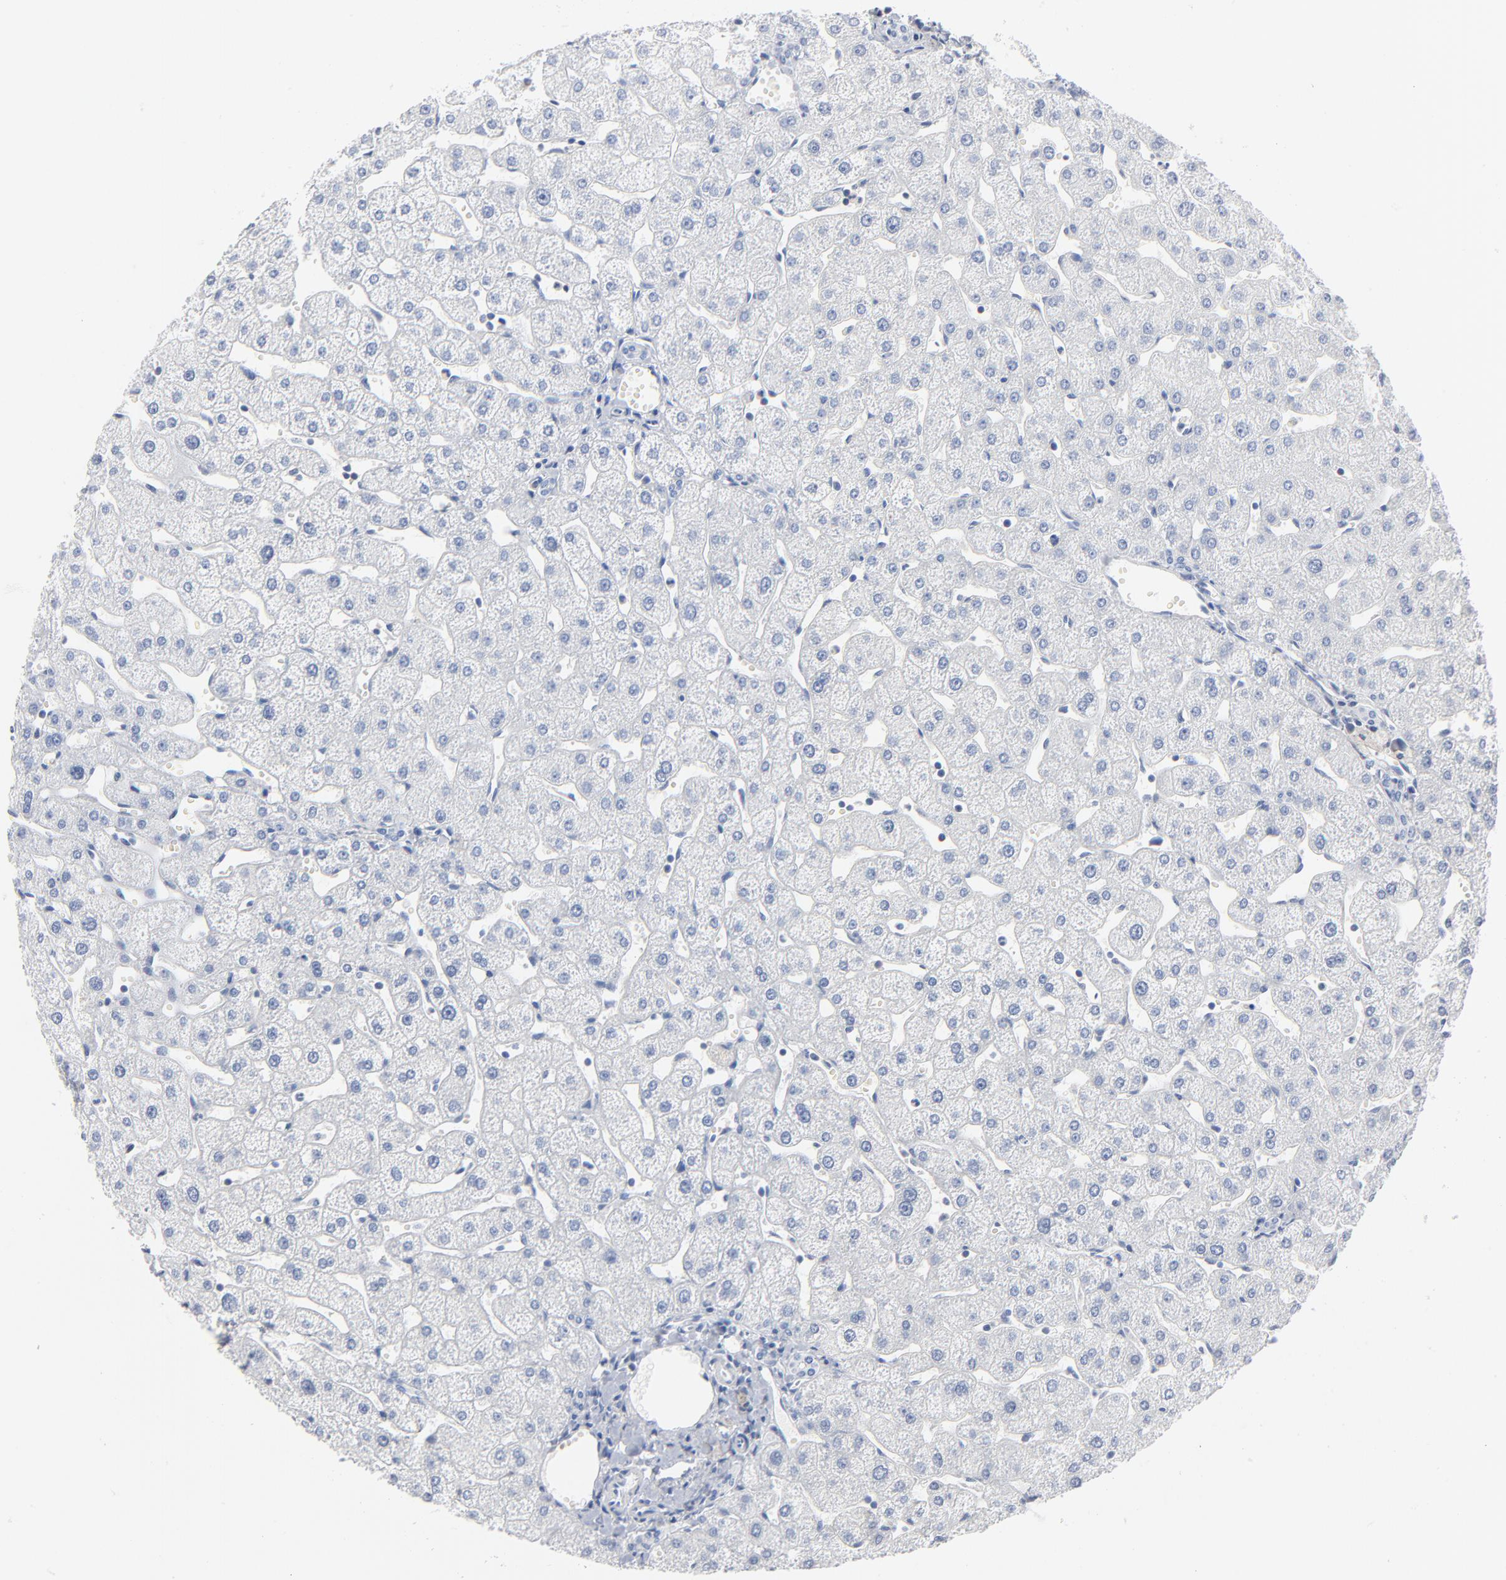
{"staining": {"intensity": "negative", "quantity": "none", "location": "none"}, "tissue": "liver", "cell_type": "Cholangiocytes", "image_type": "normal", "snomed": [{"axis": "morphology", "description": "Normal tissue, NOS"}, {"axis": "topography", "description": "Liver"}], "caption": "Photomicrograph shows no protein staining in cholangiocytes of benign liver. (DAB immunohistochemistry with hematoxylin counter stain).", "gene": "PTK2B", "patient": {"sex": "male", "age": 67}}